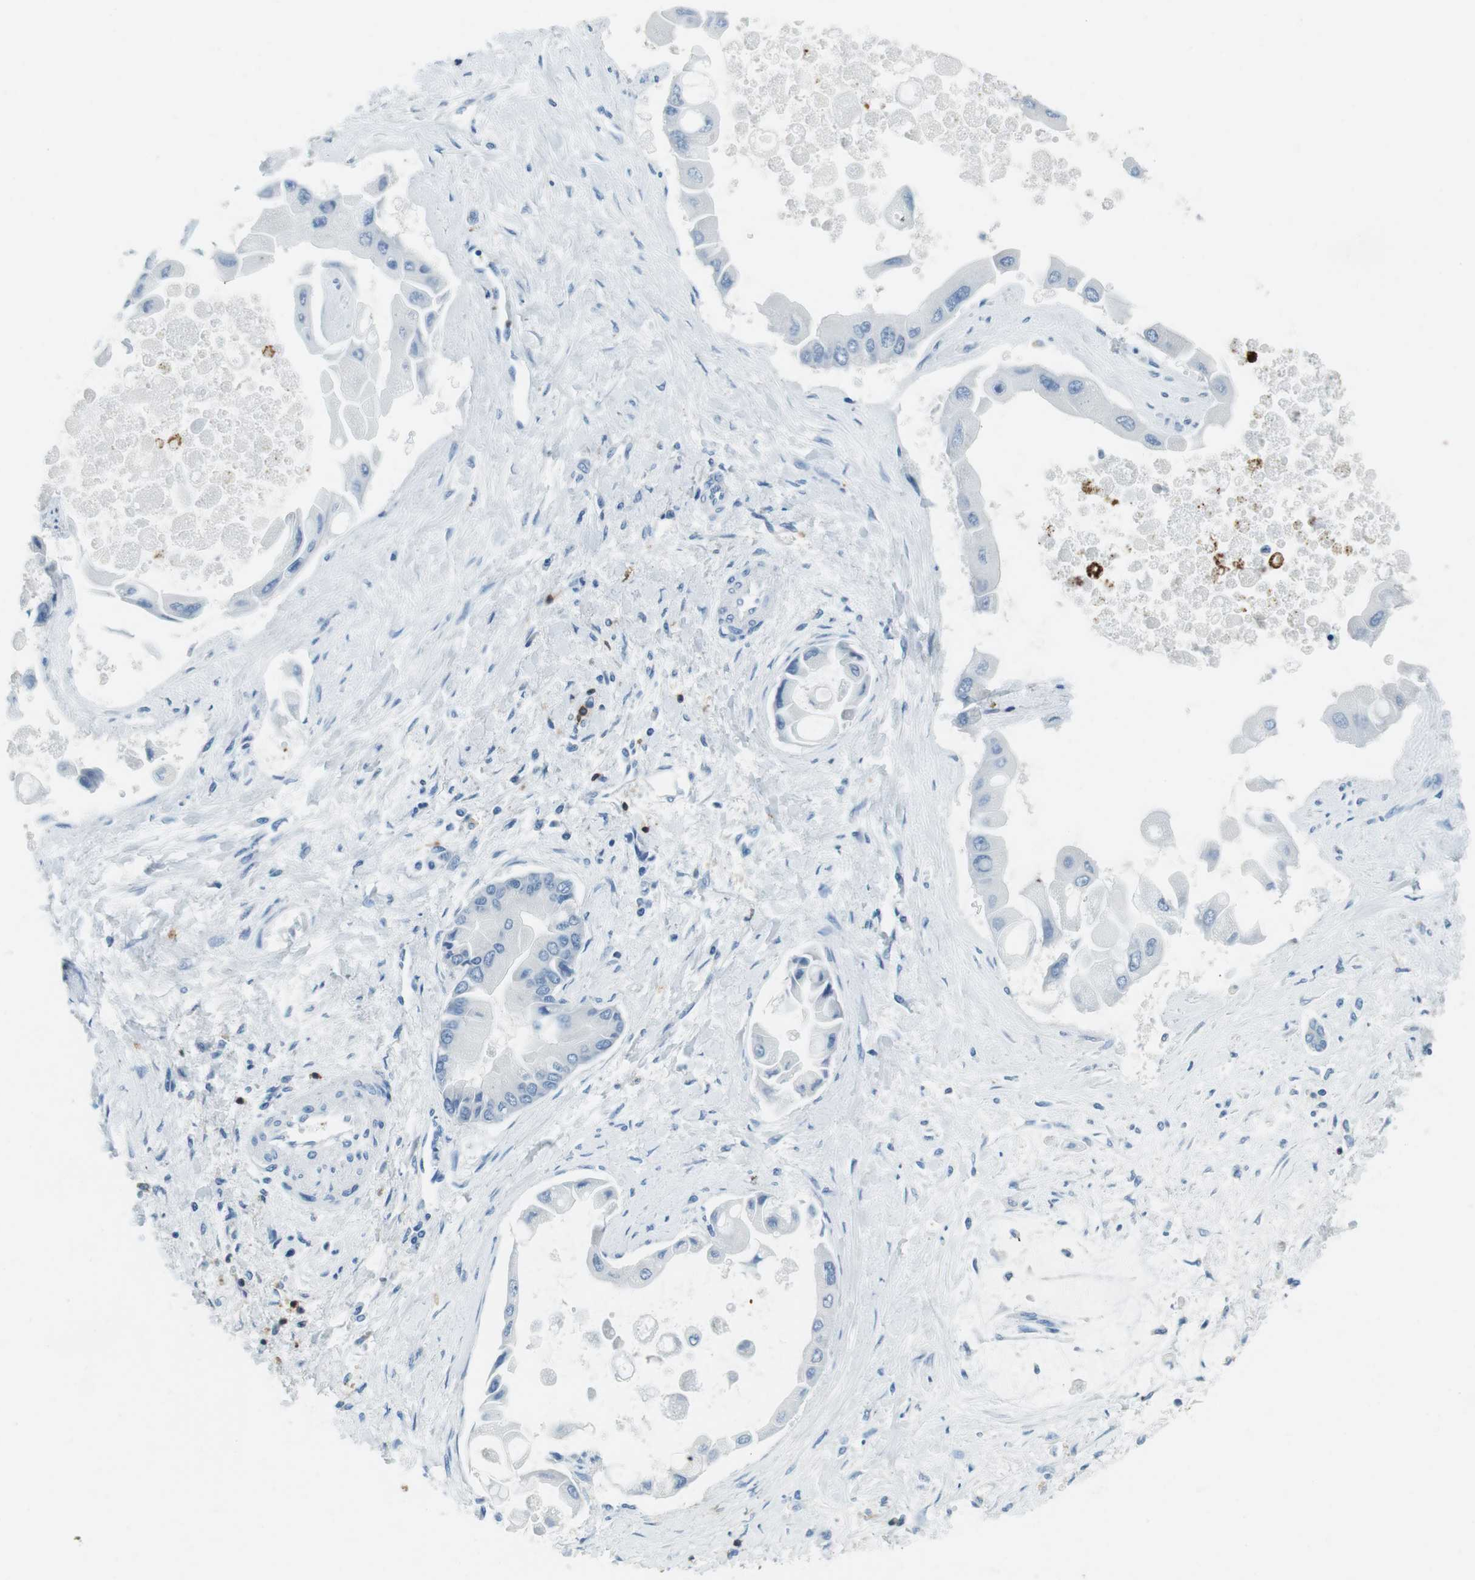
{"staining": {"intensity": "negative", "quantity": "none", "location": "none"}, "tissue": "liver cancer", "cell_type": "Tumor cells", "image_type": "cancer", "snomed": [{"axis": "morphology", "description": "Cholangiocarcinoma"}, {"axis": "topography", "description": "Liver"}], "caption": "The micrograph reveals no staining of tumor cells in liver cholangiocarcinoma.", "gene": "LAT", "patient": {"sex": "male", "age": 50}}